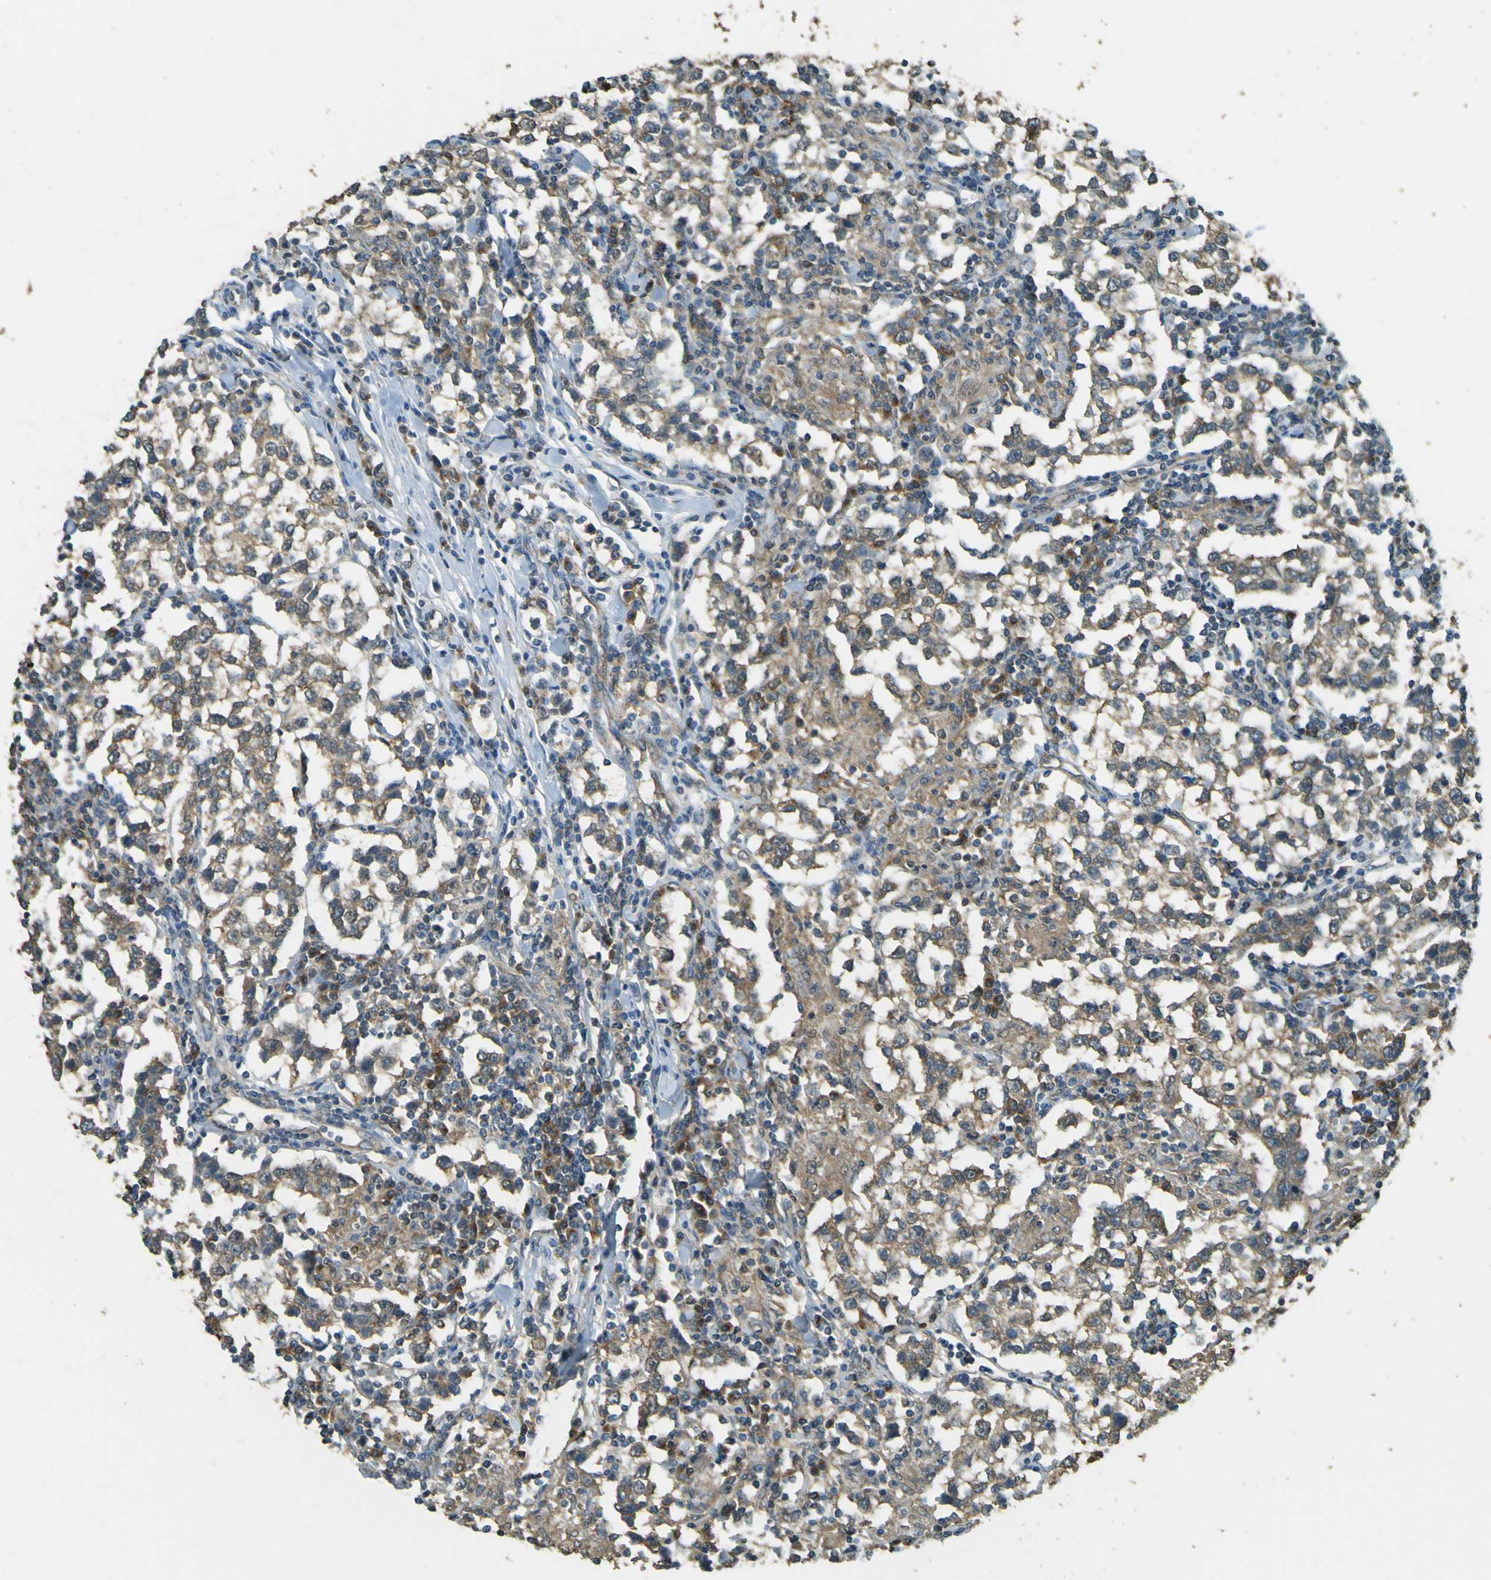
{"staining": {"intensity": "weak", "quantity": ">75%", "location": "cytoplasmic/membranous"}, "tissue": "testis cancer", "cell_type": "Tumor cells", "image_type": "cancer", "snomed": [{"axis": "morphology", "description": "Seminoma, NOS"}, {"axis": "morphology", "description": "Carcinoma, Embryonal, NOS"}, {"axis": "topography", "description": "Testis"}], "caption": "An immunohistochemistry histopathology image of tumor tissue is shown. Protein staining in brown shows weak cytoplasmic/membranous positivity in testis cancer (embryonal carcinoma) within tumor cells.", "gene": "GOLGA1", "patient": {"sex": "male", "age": 36}}